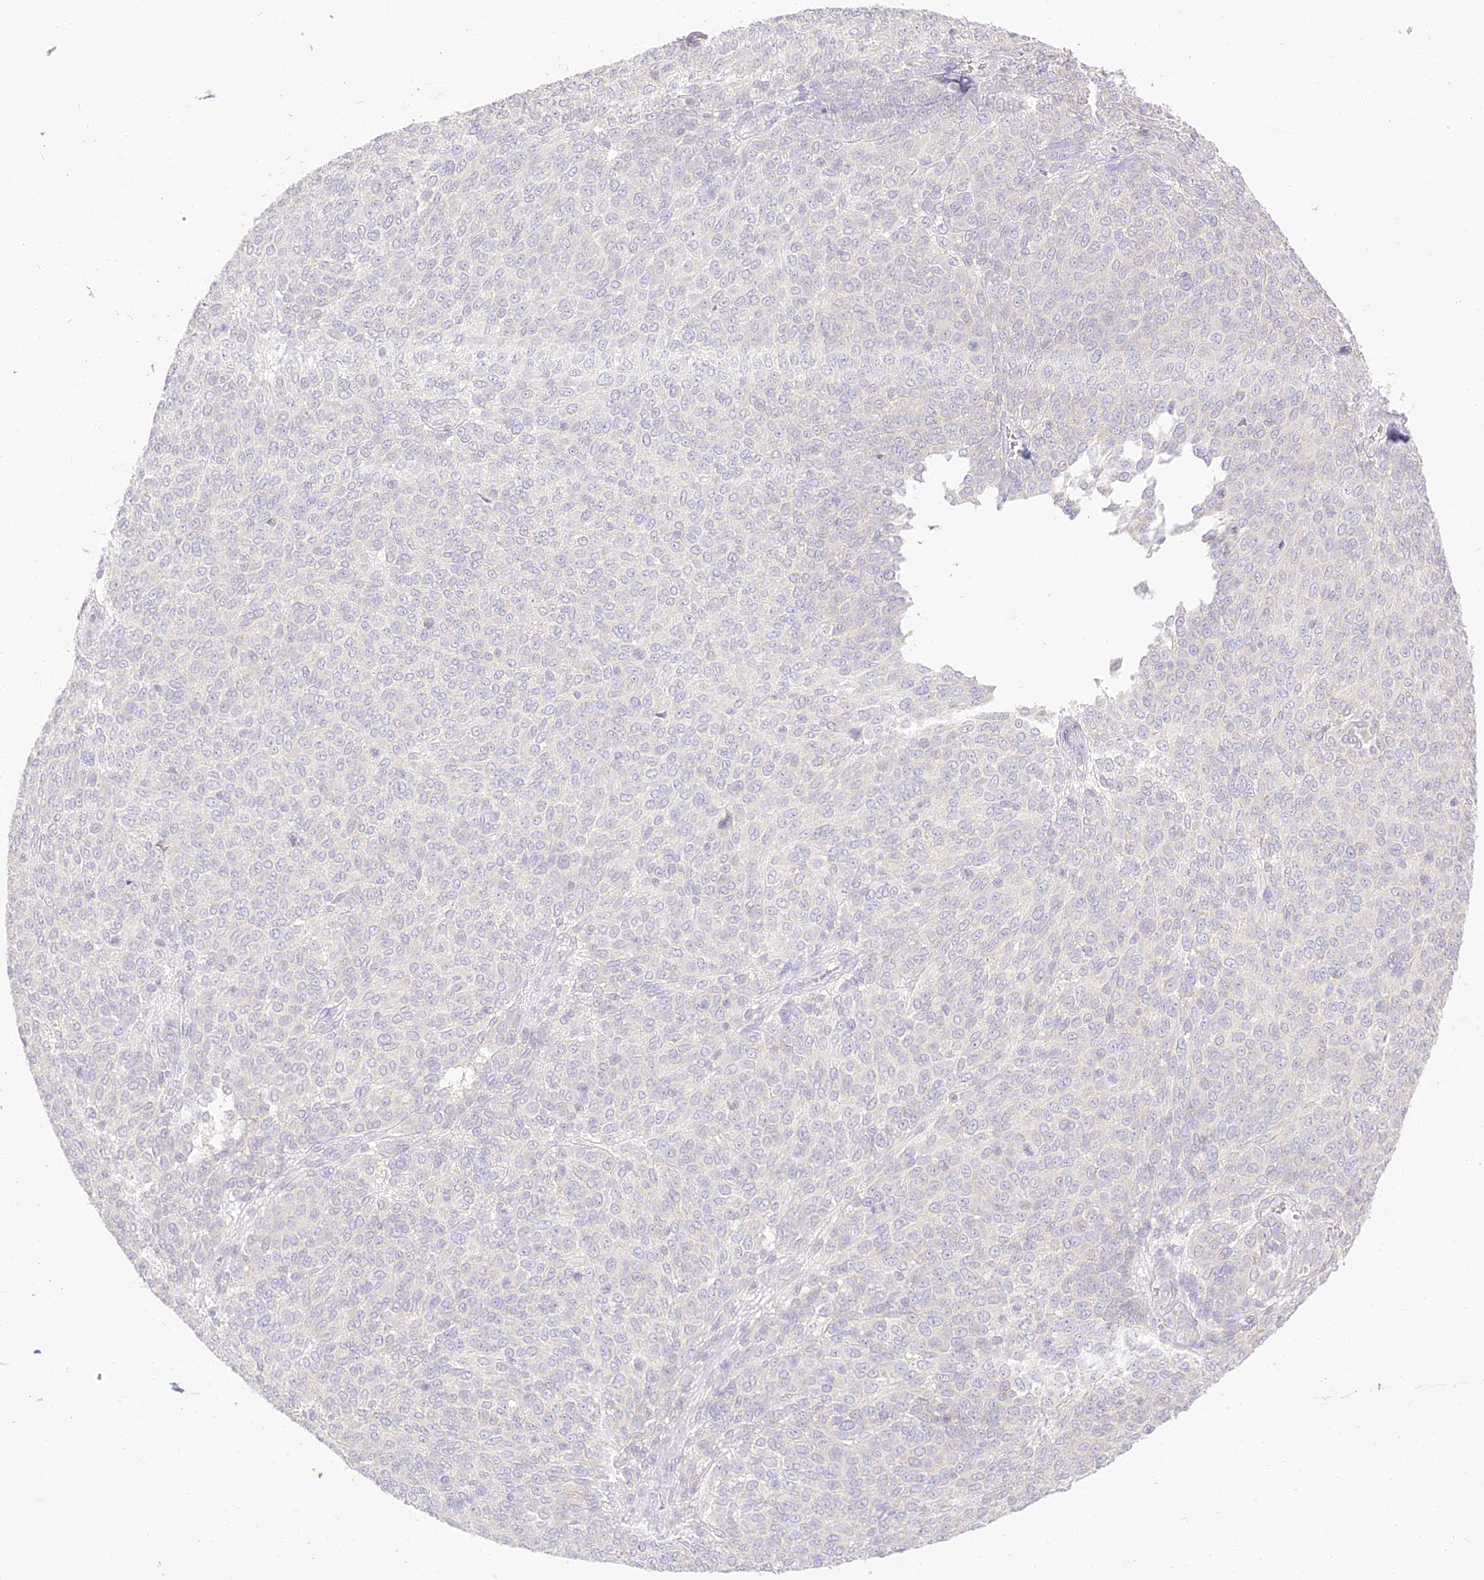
{"staining": {"intensity": "negative", "quantity": "none", "location": "none"}, "tissue": "melanoma", "cell_type": "Tumor cells", "image_type": "cancer", "snomed": [{"axis": "morphology", "description": "Malignant melanoma, NOS"}, {"axis": "topography", "description": "Skin"}], "caption": "Tumor cells are negative for brown protein staining in melanoma.", "gene": "SEC13", "patient": {"sex": "male", "age": 73}}